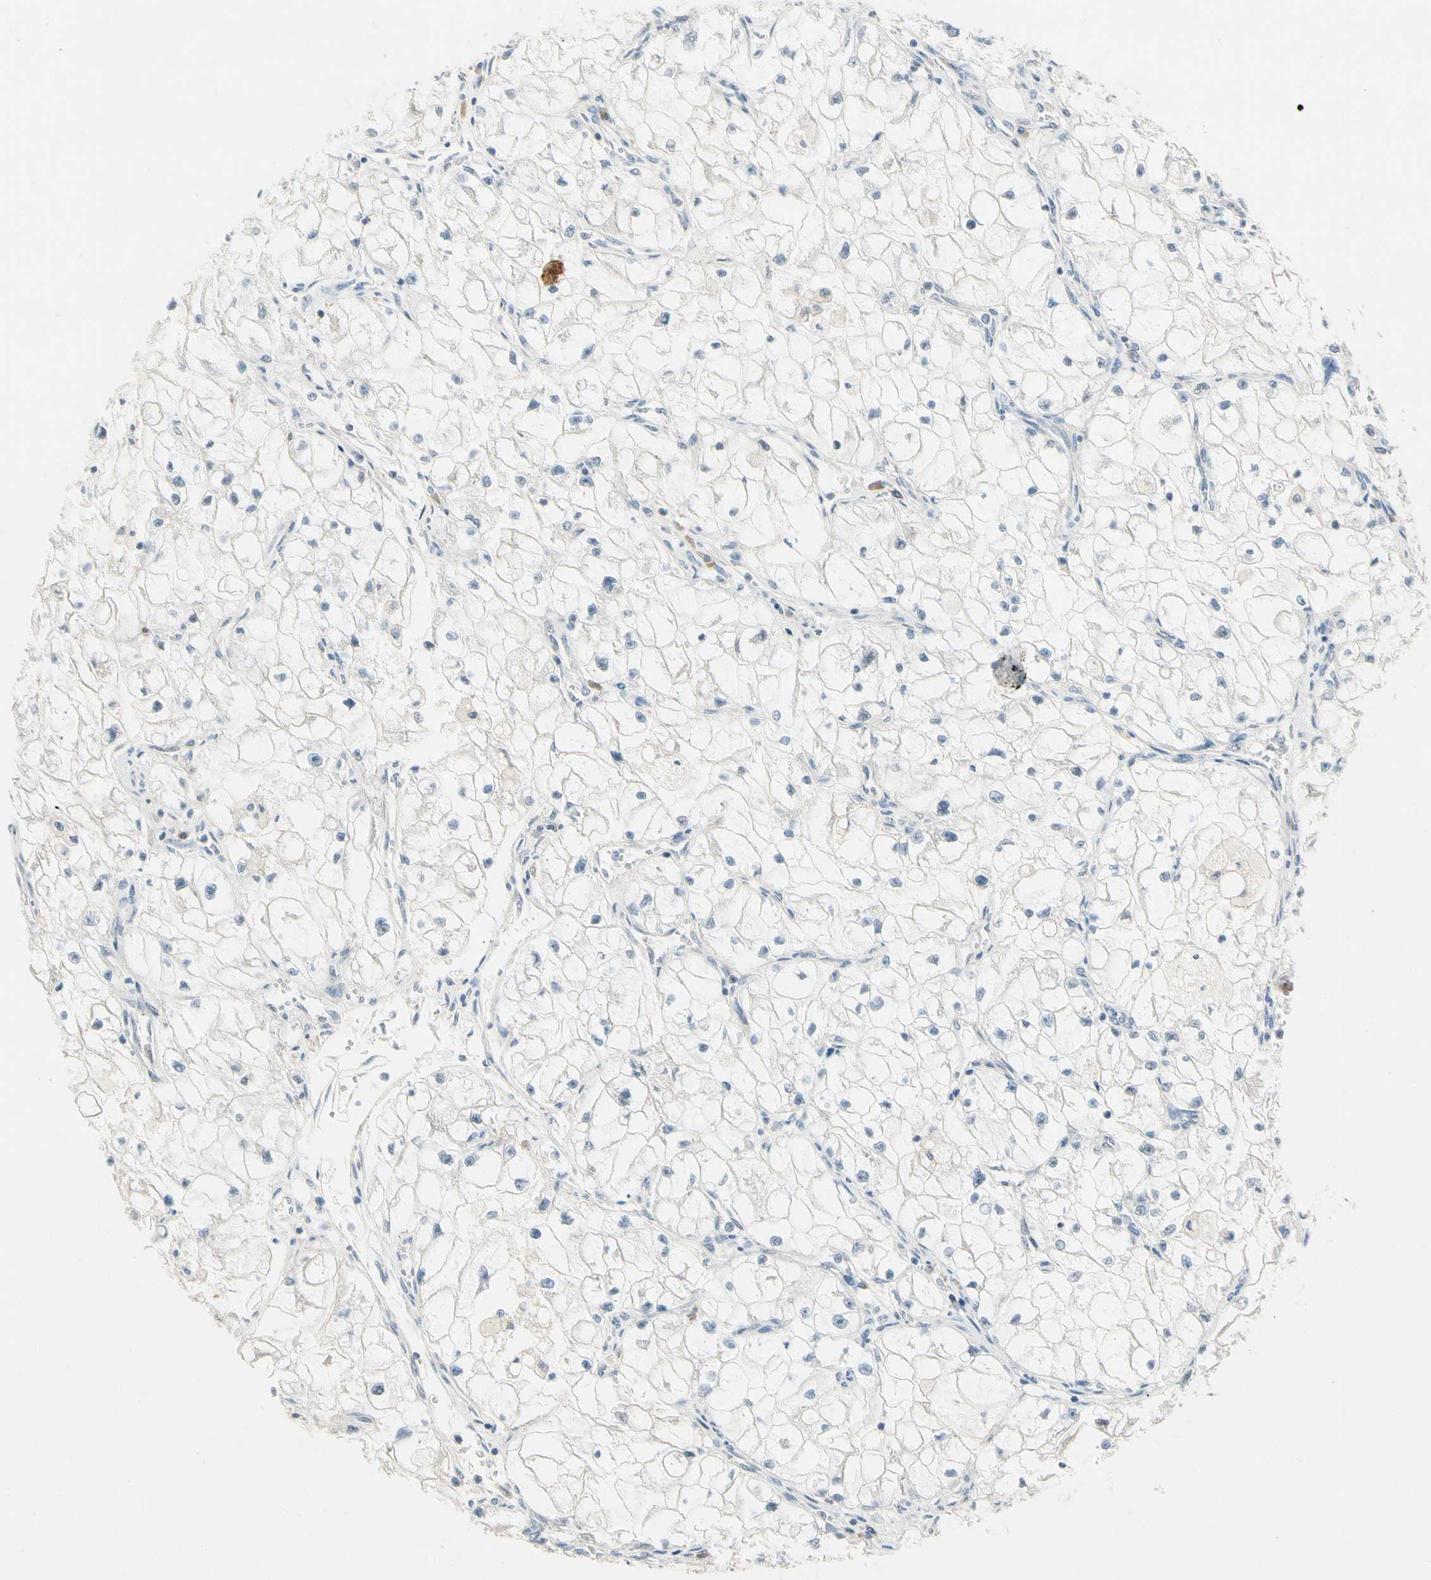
{"staining": {"intensity": "negative", "quantity": "none", "location": "none"}, "tissue": "renal cancer", "cell_type": "Tumor cells", "image_type": "cancer", "snomed": [{"axis": "morphology", "description": "Adenocarcinoma, NOS"}, {"axis": "topography", "description": "Kidney"}], "caption": "Tumor cells are negative for brown protein staining in renal adenocarcinoma.", "gene": "WIPI1", "patient": {"sex": "female", "age": 70}}